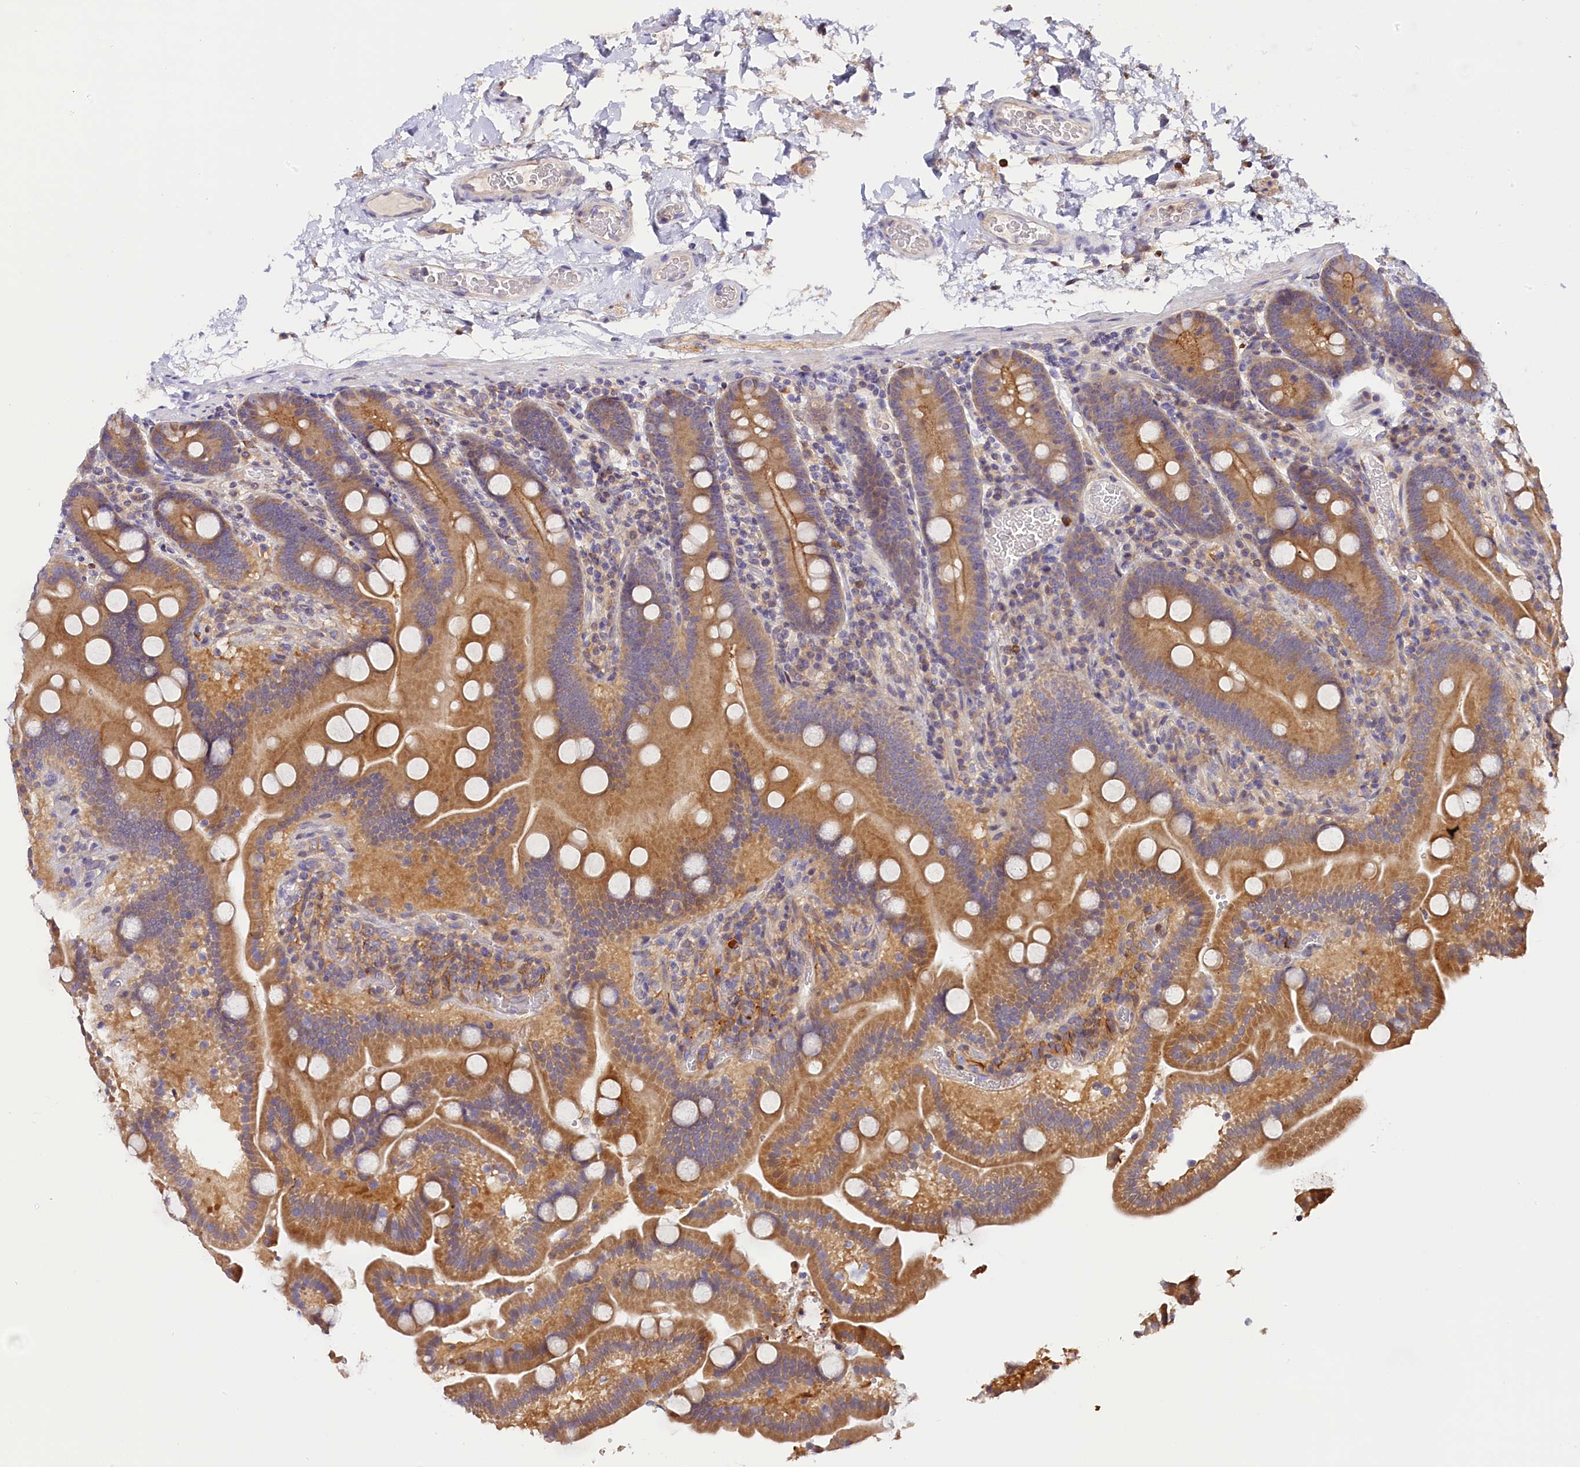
{"staining": {"intensity": "moderate", "quantity": ">75%", "location": "cytoplasmic/membranous"}, "tissue": "duodenum", "cell_type": "Glandular cells", "image_type": "normal", "snomed": [{"axis": "morphology", "description": "Normal tissue, NOS"}, {"axis": "topography", "description": "Duodenum"}], "caption": "Moderate cytoplasmic/membranous staining for a protein is identified in about >75% of glandular cells of normal duodenum using immunohistochemistry (IHC).", "gene": "KATNB1", "patient": {"sex": "male", "age": 55}}